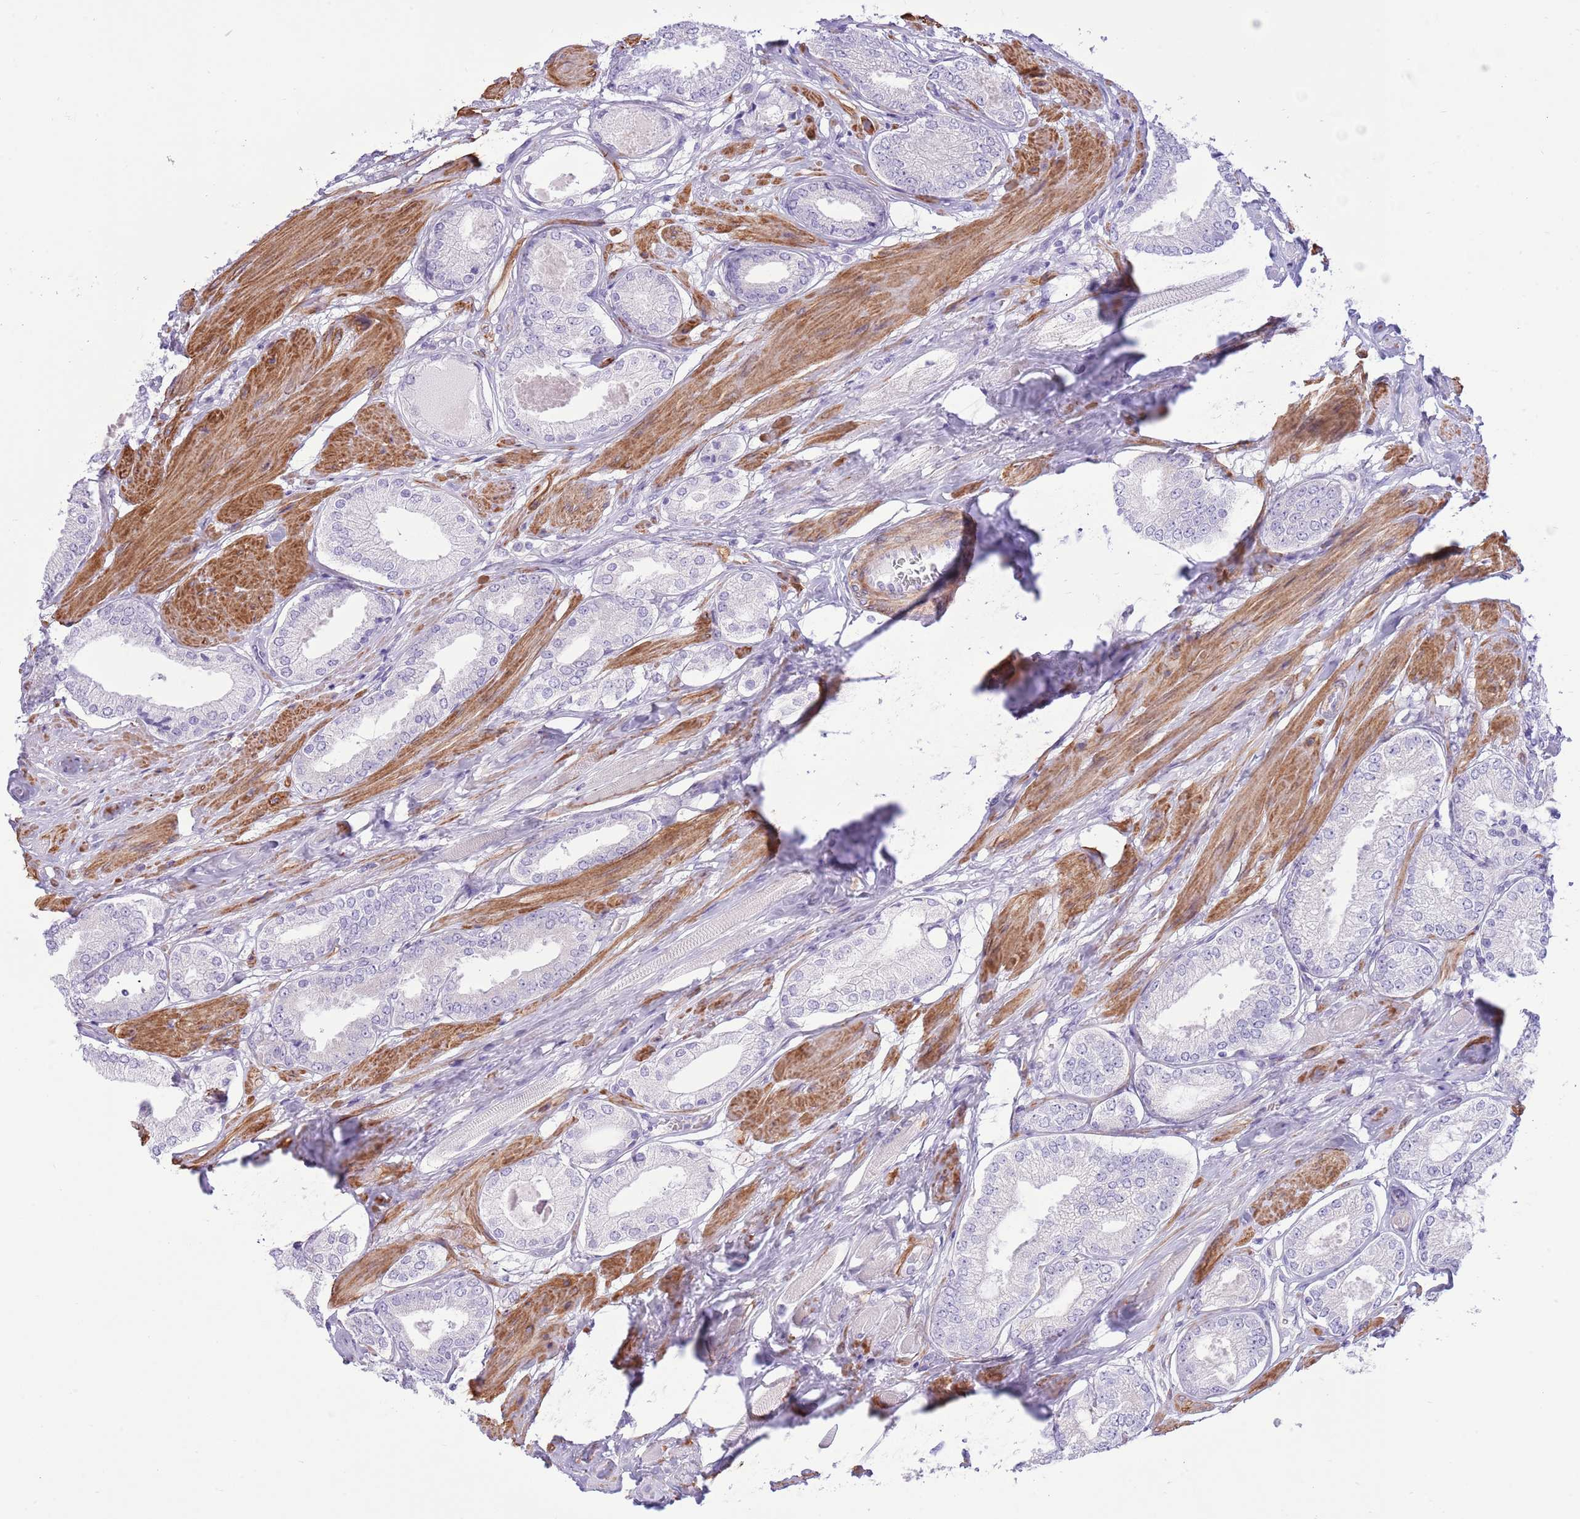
{"staining": {"intensity": "negative", "quantity": "none", "location": "none"}, "tissue": "prostate cancer", "cell_type": "Tumor cells", "image_type": "cancer", "snomed": [{"axis": "morphology", "description": "Adenocarcinoma, High grade"}, {"axis": "topography", "description": "Prostate and seminal vesicle, NOS"}], "caption": "Immunohistochemistry (IHC) photomicrograph of neoplastic tissue: human prostate cancer (adenocarcinoma (high-grade)) stained with DAB demonstrates no significant protein positivity in tumor cells.", "gene": "ZC4H2", "patient": {"sex": "male", "age": 64}}